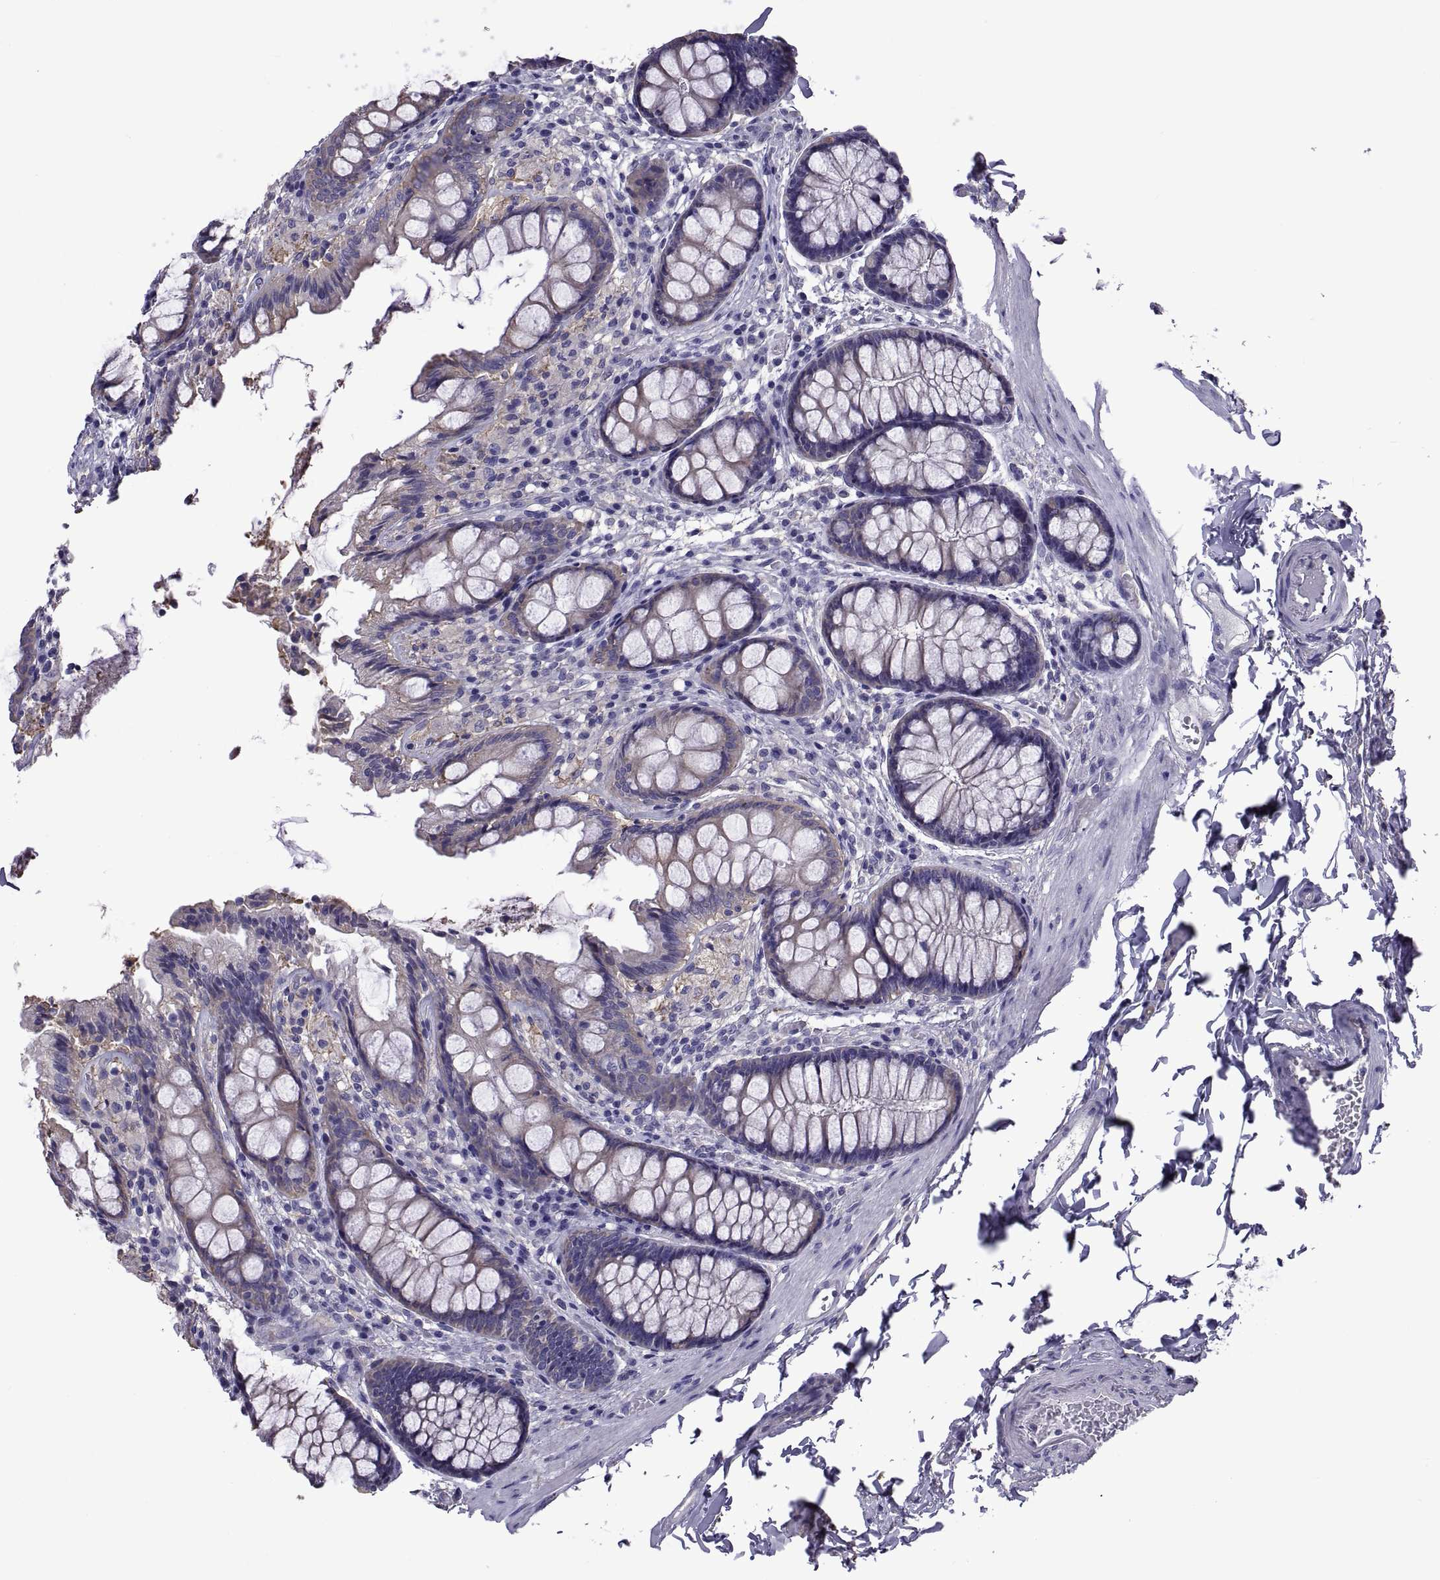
{"staining": {"intensity": "negative", "quantity": "none", "location": "none"}, "tissue": "colon", "cell_type": "Endothelial cells", "image_type": "normal", "snomed": [{"axis": "morphology", "description": "Normal tissue, NOS"}, {"axis": "topography", "description": "Colon"}], "caption": "A high-resolution micrograph shows IHC staining of benign colon, which reveals no significant expression in endothelial cells.", "gene": "TMC3", "patient": {"sex": "female", "age": 86}}